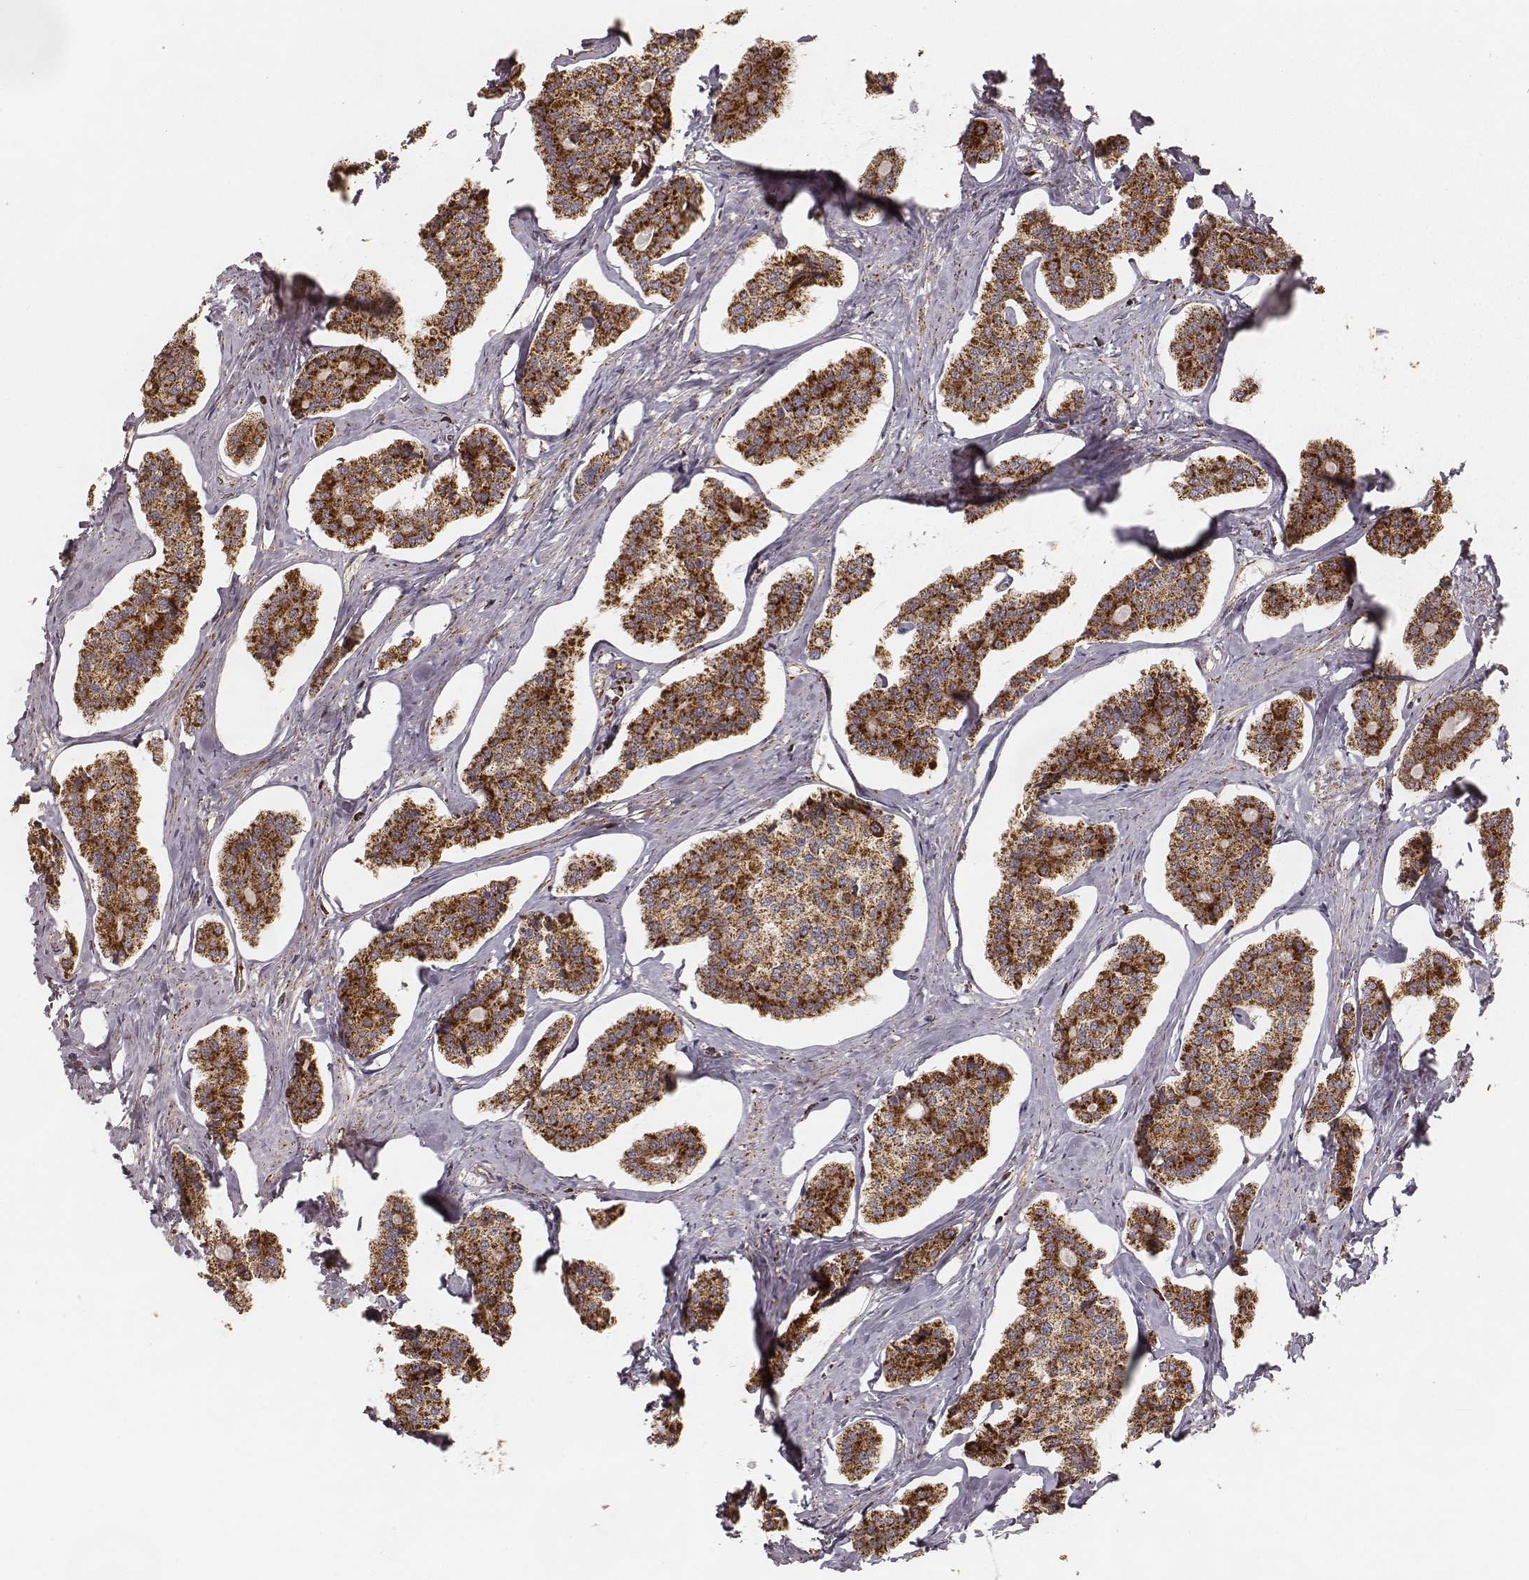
{"staining": {"intensity": "strong", "quantity": ">75%", "location": "cytoplasmic/membranous"}, "tissue": "carcinoid", "cell_type": "Tumor cells", "image_type": "cancer", "snomed": [{"axis": "morphology", "description": "Carcinoid, malignant, NOS"}, {"axis": "topography", "description": "Small intestine"}], "caption": "Malignant carcinoid stained with a protein marker displays strong staining in tumor cells.", "gene": "CS", "patient": {"sex": "female", "age": 65}}